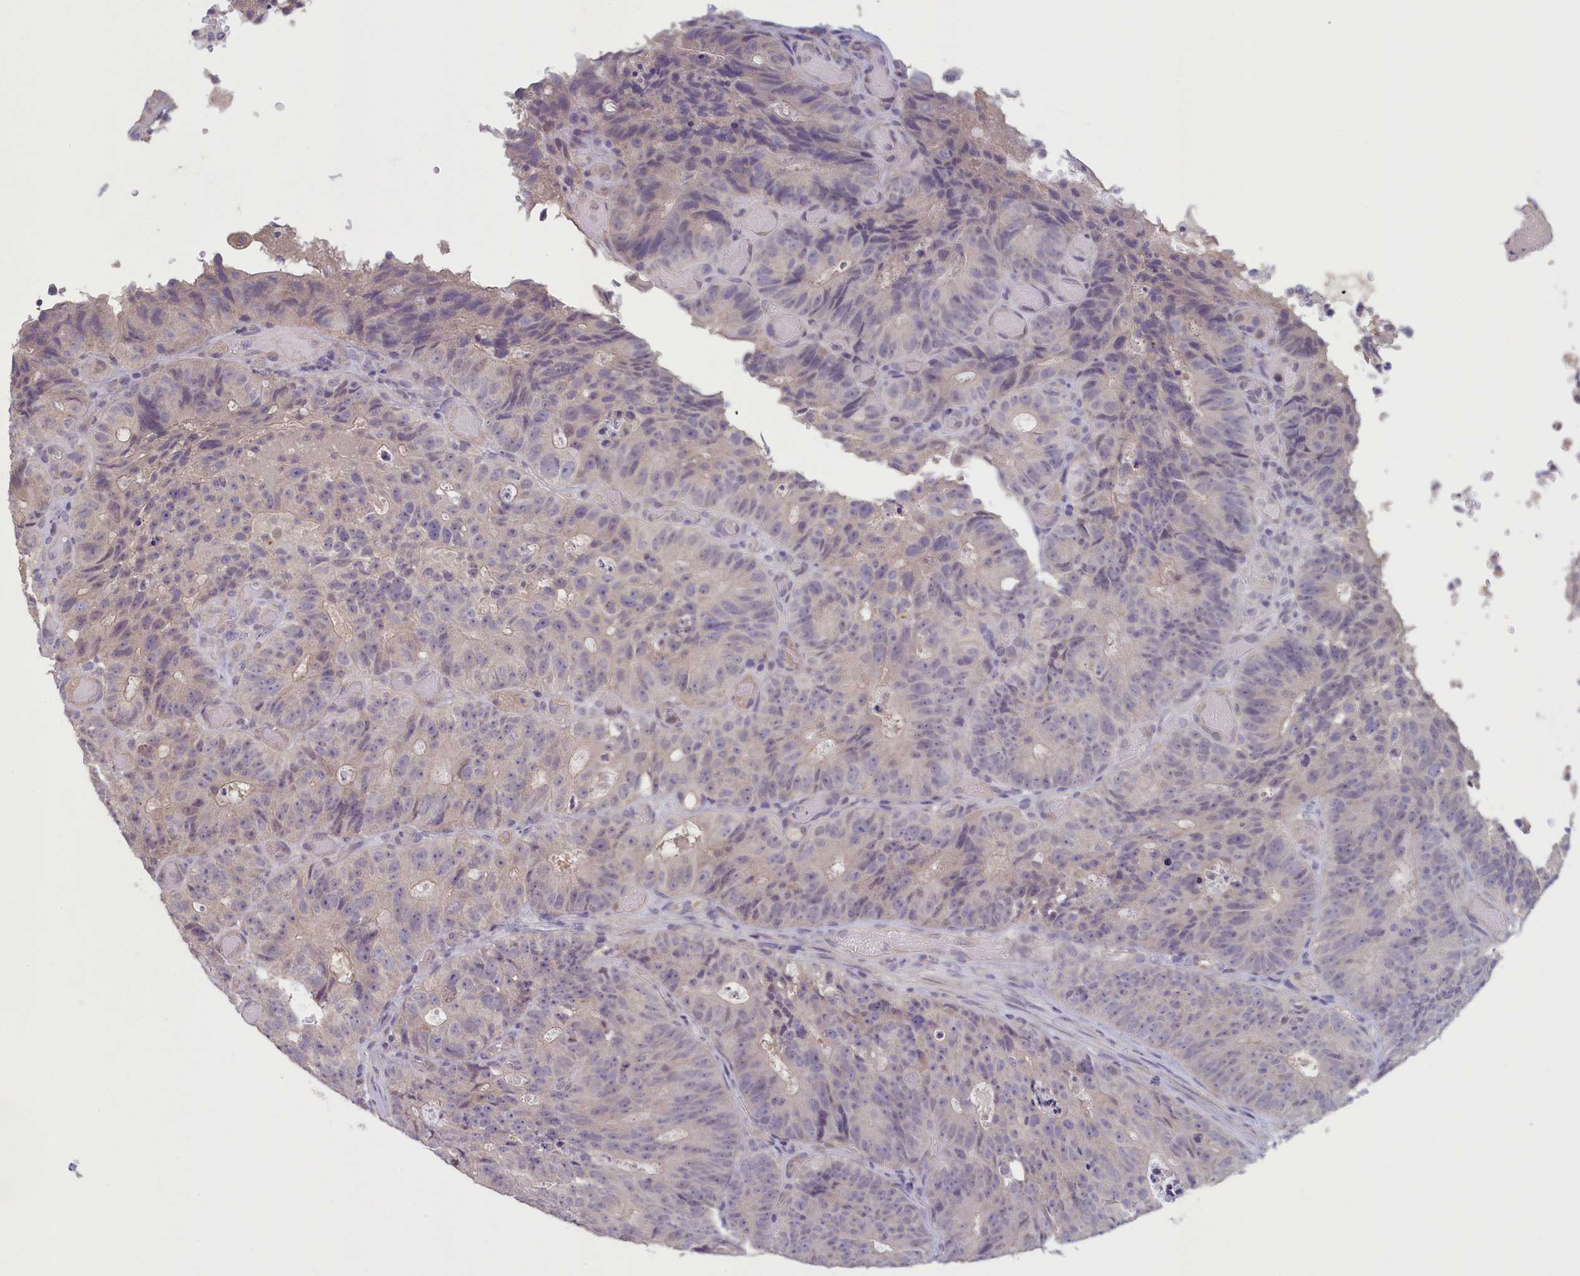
{"staining": {"intensity": "negative", "quantity": "none", "location": "none"}, "tissue": "colorectal cancer", "cell_type": "Tumor cells", "image_type": "cancer", "snomed": [{"axis": "morphology", "description": "Adenocarcinoma, NOS"}, {"axis": "topography", "description": "Colon"}], "caption": "Tumor cells show no significant expression in colorectal cancer (adenocarcinoma). The staining is performed using DAB (3,3'-diaminobenzidine) brown chromogen with nuclei counter-stained in using hematoxylin.", "gene": "ATF7IP2", "patient": {"sex": "male", "age": 87}}